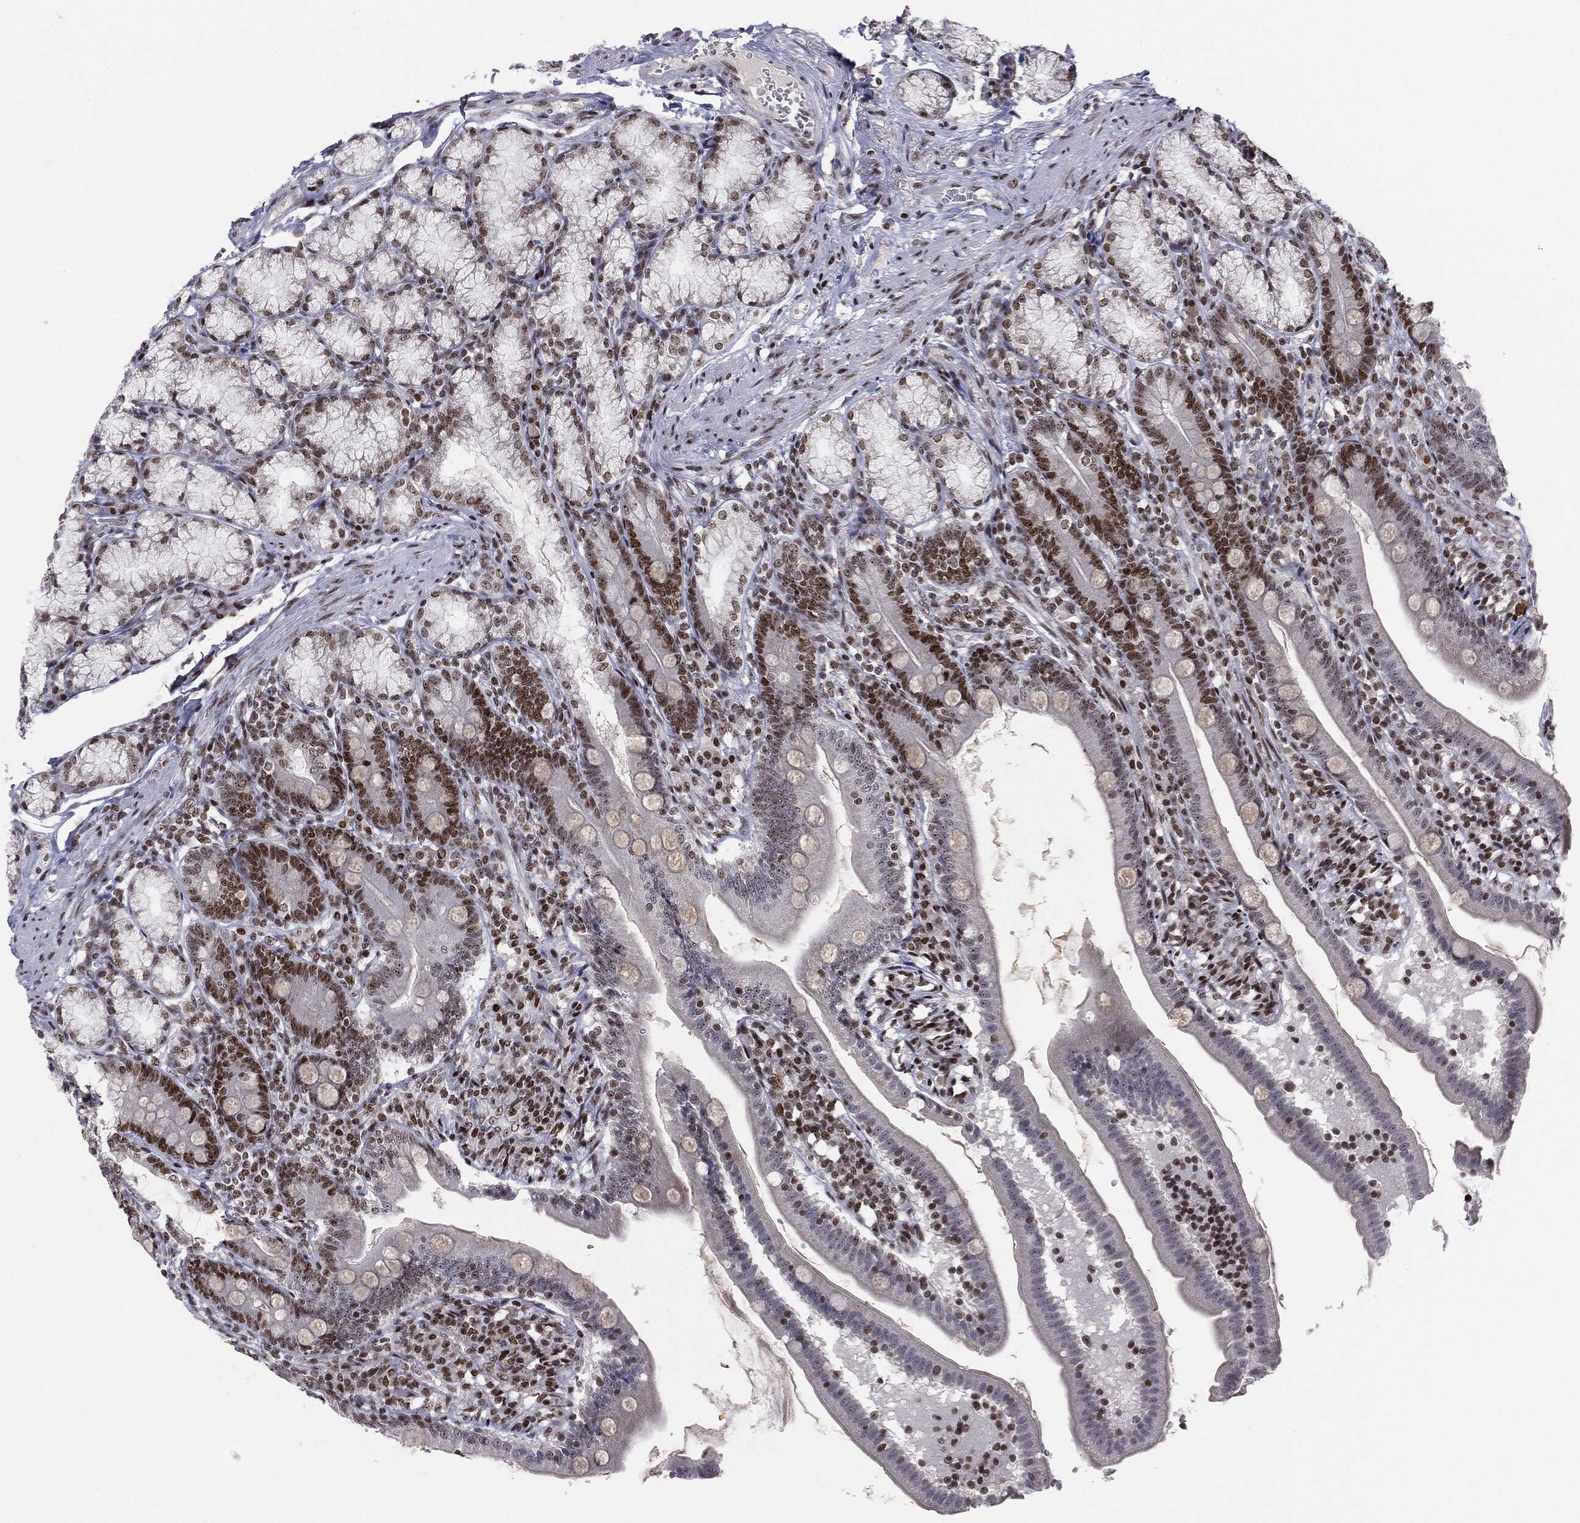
{"staining": {"intensity": "strong", "quantity": "25%-75%", "location": "nuclear"}, "tissue": "duodenum", "cell_type": "Glandular cells", "image_type": "normal", "snomed": [{"axis": "morphology", "description": "Normal tissue, NOS"}, {"axis": "topography", "description": "Duodenum"}], "caption": "Strong nuclear positivity is appreciated in about 25%-75% of glandular cells in benign duodenum. (IHC, brightfield microscopy, high magnification).", "gene": "MDC1", "patient": {"sex": "female", "age": 67}}